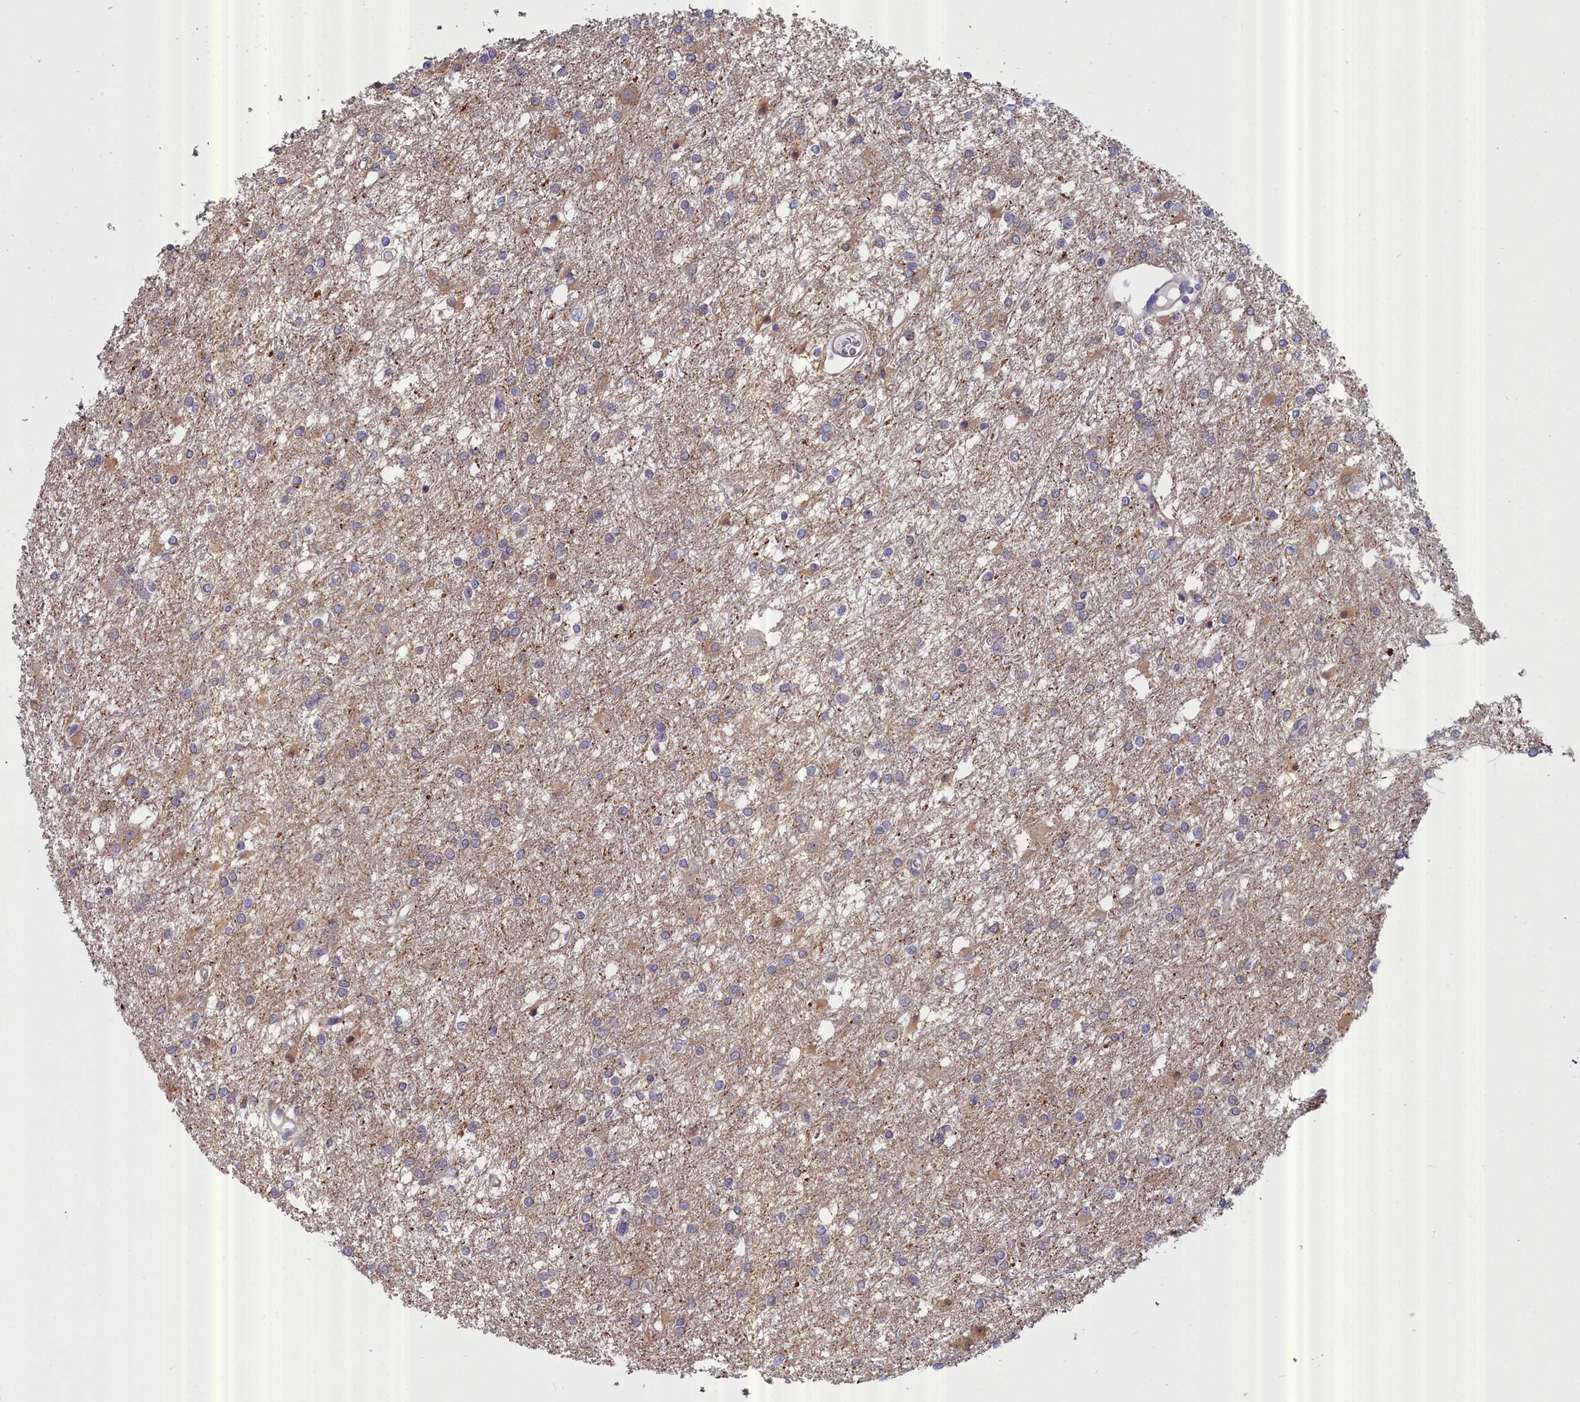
{"staining": {"intensity": "negative", "quantity": "none", "location": "none"}, "tissue": "glioma", "cell_type": "Tumor cells", "image_type": "cancer", "snomed": [{"axis": "morphology", "description": "Glioma, malignant, High grade"}, {"axis": "topography", "description": "Brain"}], "caption": "Immunohistochemistry of malignant high-grade glioma exhibits no staining in tumor cells. (Stains: DAB (3,3'-diaminobenzidine) immunohistochemistry (IHC) with hematoxylin counter stain, Microscopy: brightfield microscopy at high magnification).", "gene": "RDX", "patient": {"sex": "female", "age": 50}}